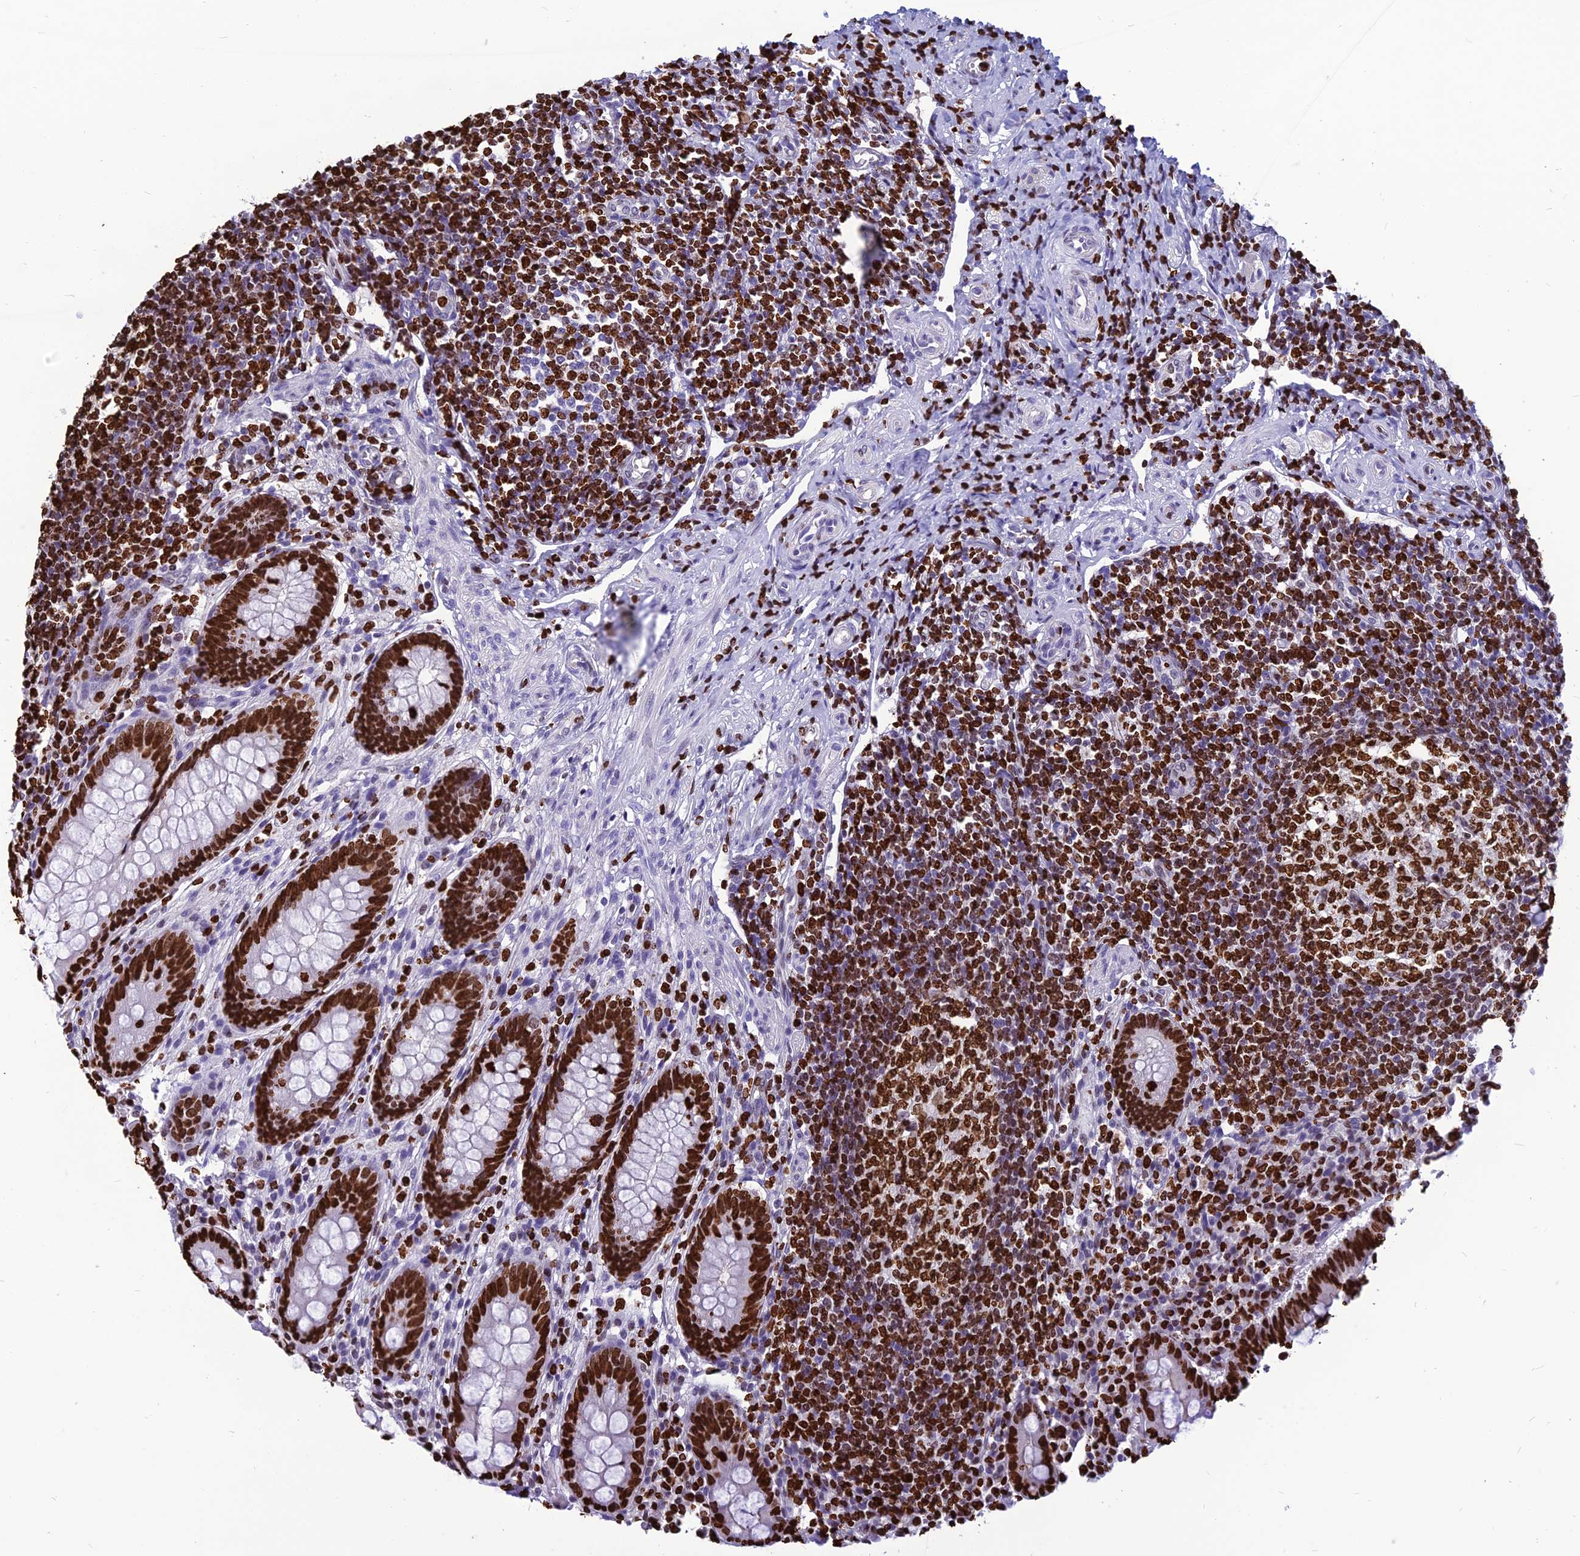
{"staining": {"intensity": "strong", "quantity": ">75%", "location": "nuclear"}, "tissue": "appendix", "cell_type": "Glandular cells", "image_type": "normal", "snomed": [{"axis": "morphology", "description": "Normal tissue, NOS"}, {"axis": "topography", "description": "Appendix"}], "caption": "Immunohistochemical staining of unremarkable appendix displays high levels of strong nuclear staining in about >75% of glandular cells. Using DAB (brown) and hematoxylin (blue) stains, captured at high magnification using brightfield microscopy.", "gene": "AKAP17A", "patient": {"sex": "female", "age": 33}}